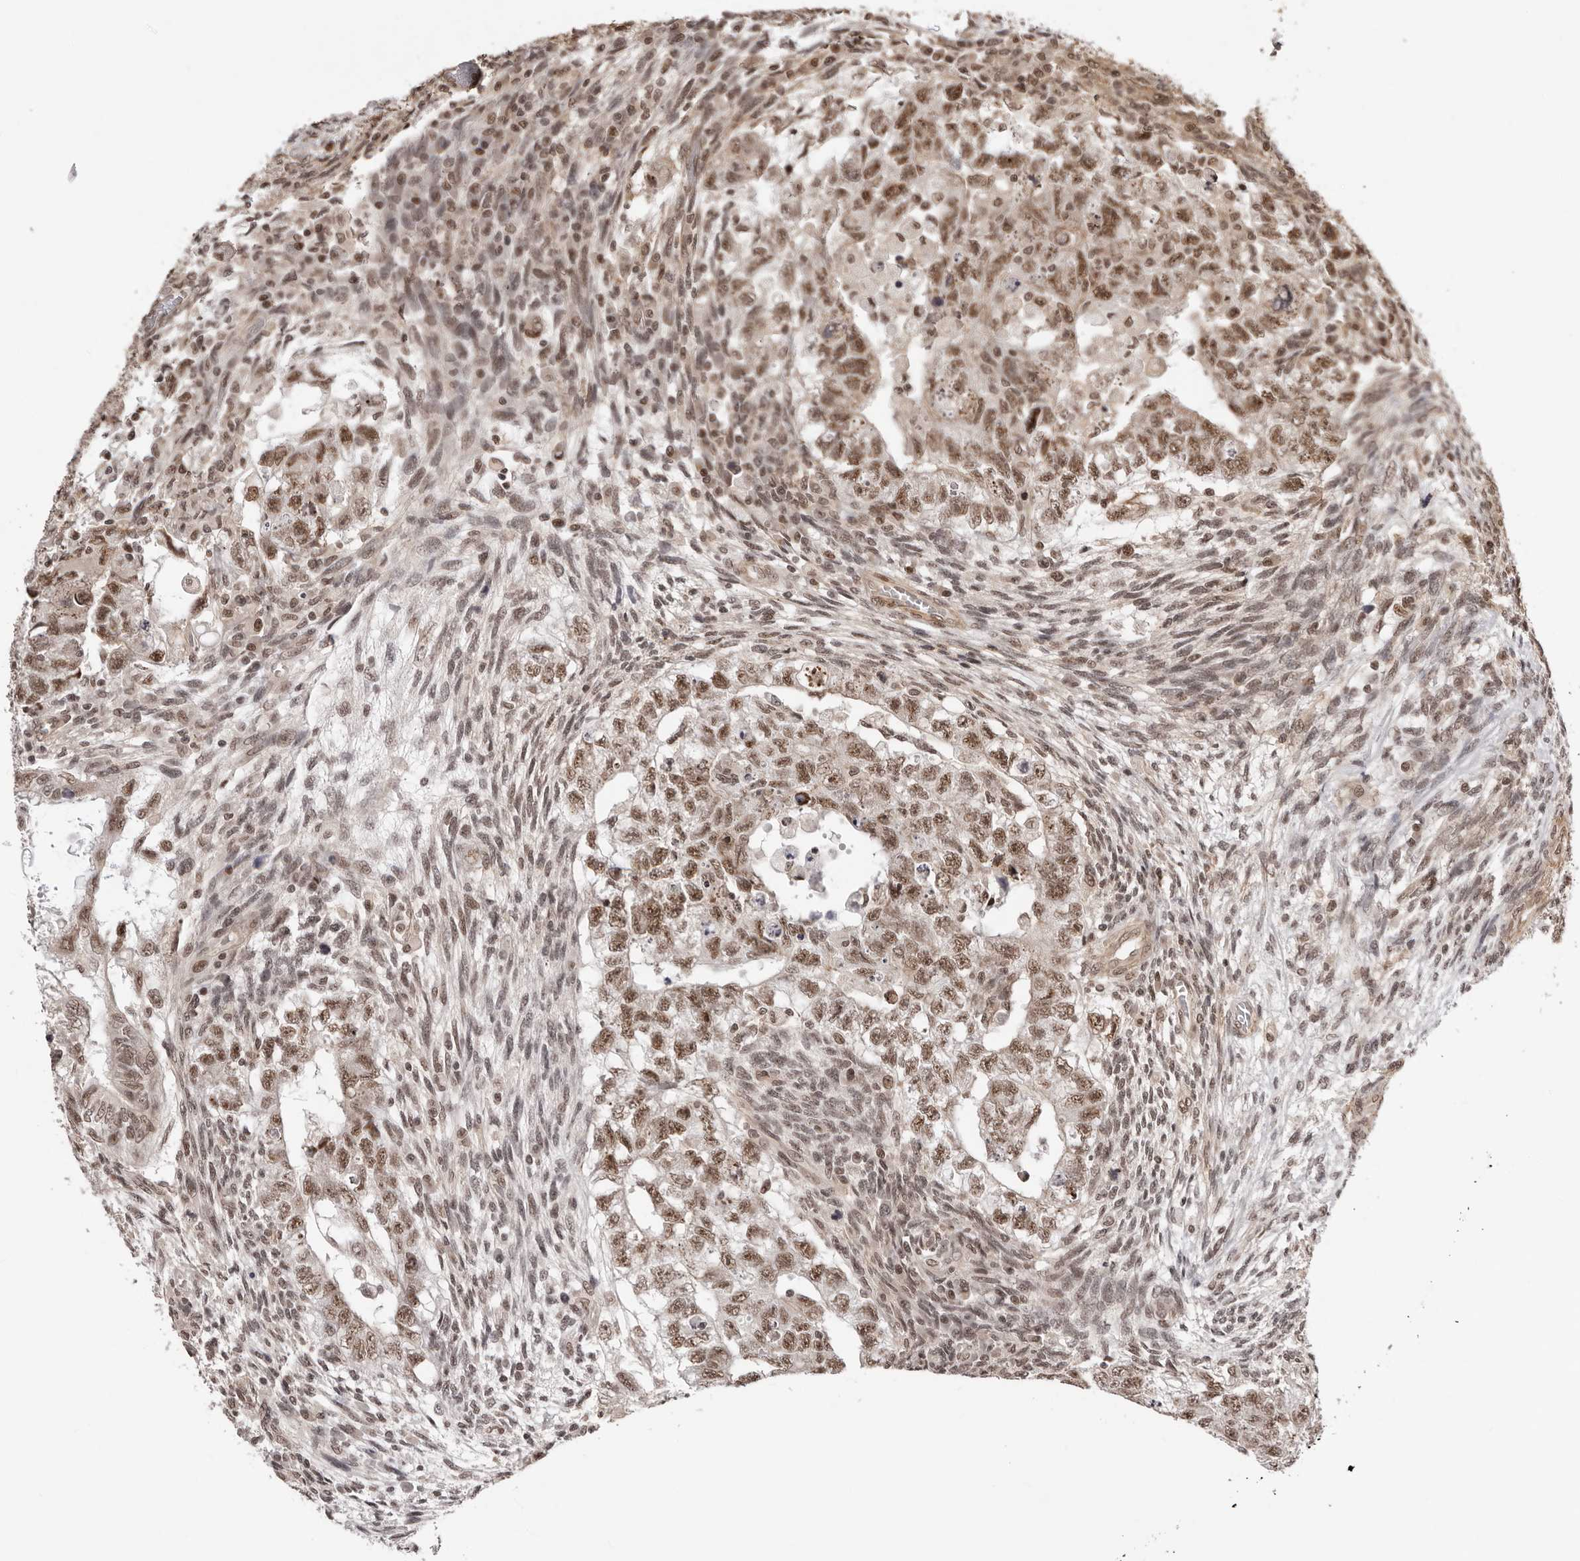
{"staining": {"intensity": "moderate", "quantity": ">75%", "location": "nuclear"}, "tissue": "testis cancer", "cell_type": "Tumor cells", "image_type": "cancer", "snomed": [{"axis": "morphology", "description": "Normal tissue, NOS"}, {"axis": "morphology", "description": "Carcinoma, Embryonal, NOS"}, {"axis": "topography", "description": "Testis"}], "caption": "This photomicrograph shows IHC staining of testis cancer, with medium moderate nuclear expression in about >75% of tumor cells.", "gene": "SDE2", "patient": {"sex": "male", "age": 36}}